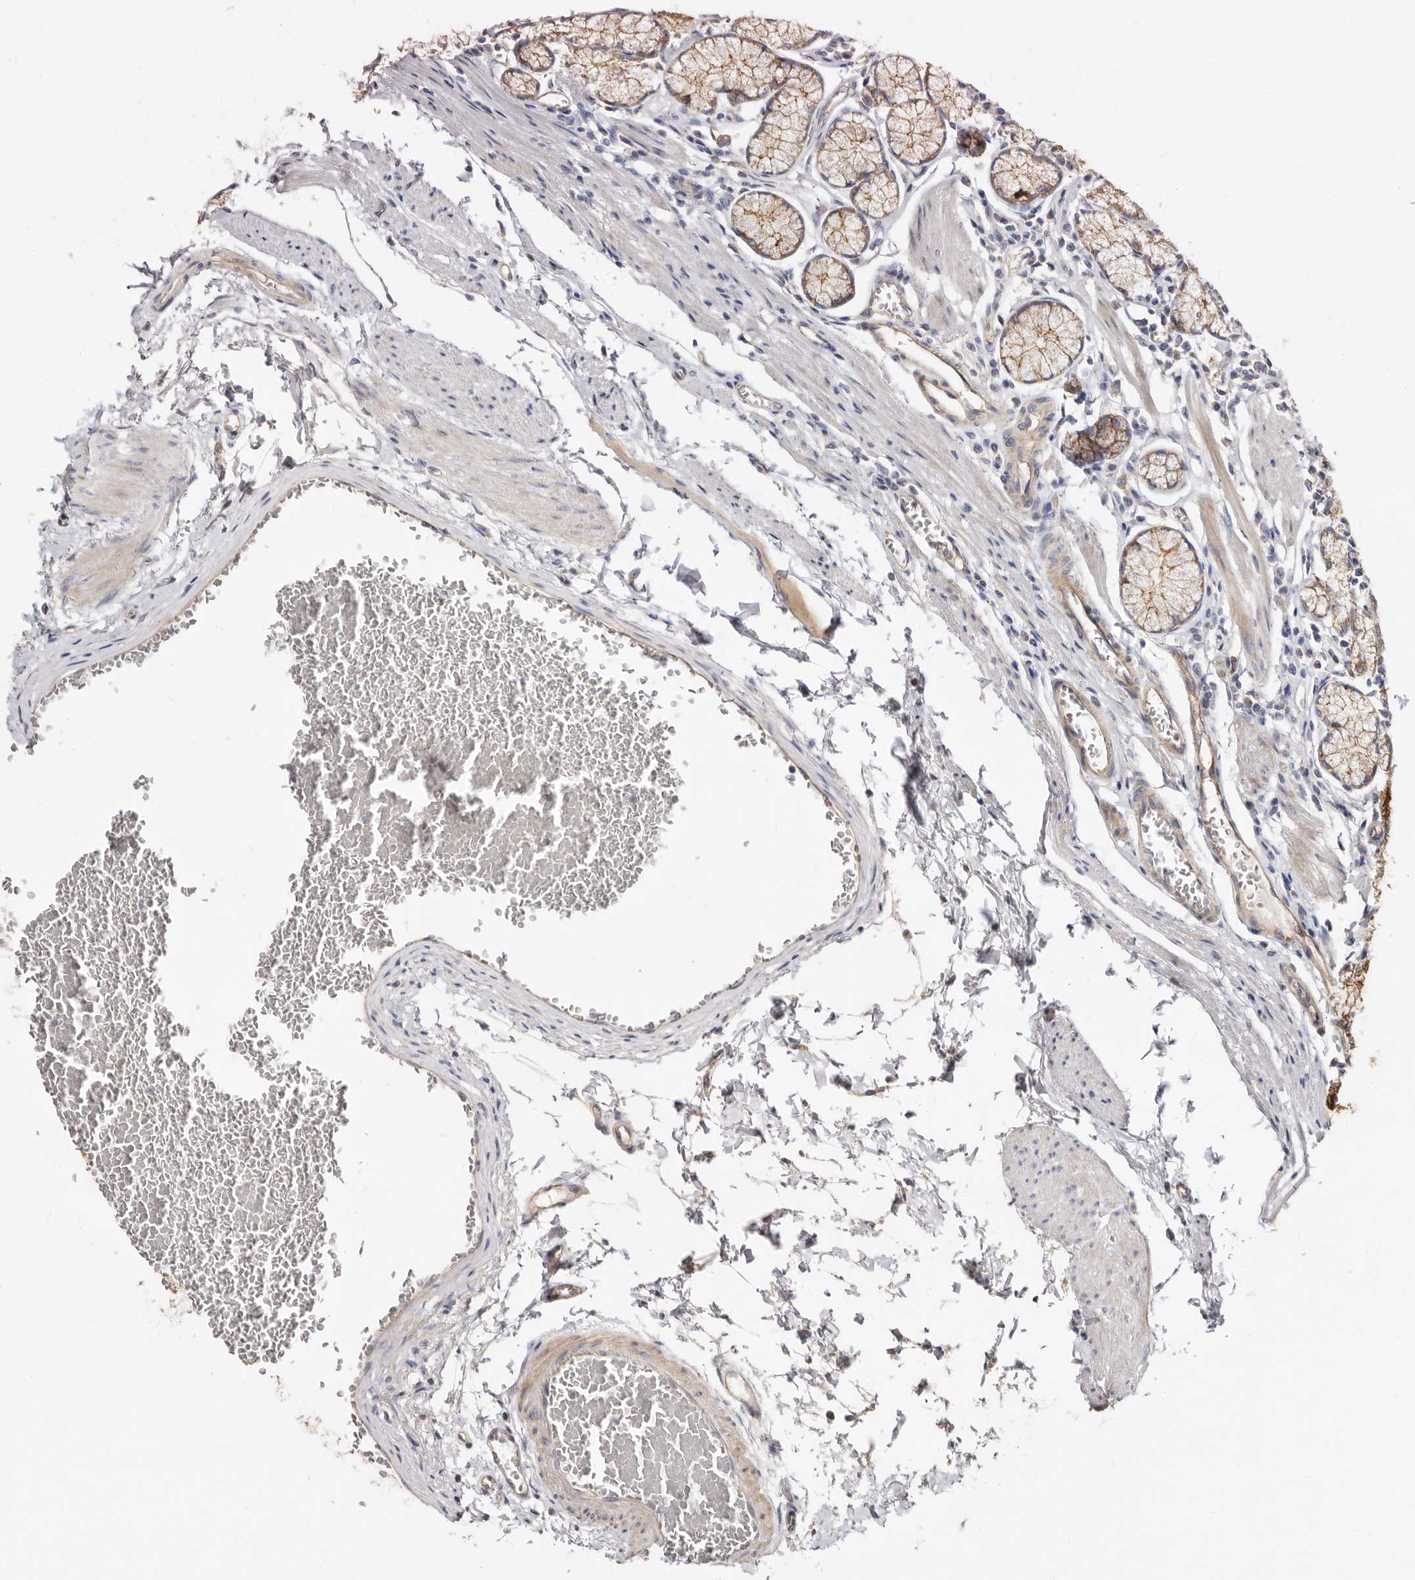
{"staining": {"intensity": "strong", "quantity": ">75%", "location": "cytoplasmic/membranous"}, "tissue": "stomach", "cell_type": "Glandular cells", "image_type": "normal", "snomed": [{"axis": "morphology", "description": "Normal tissue, NOS"}, {"axis": "topography", "description": "Stomach"}], "caption": "Glandular cells exhibit high levels of strong cytoplasmic/membranous staining in about >75% of cells in benign human stomach.", "gene": "BAIAP2L1", "patient": {"sex": "male", "age": 55}}